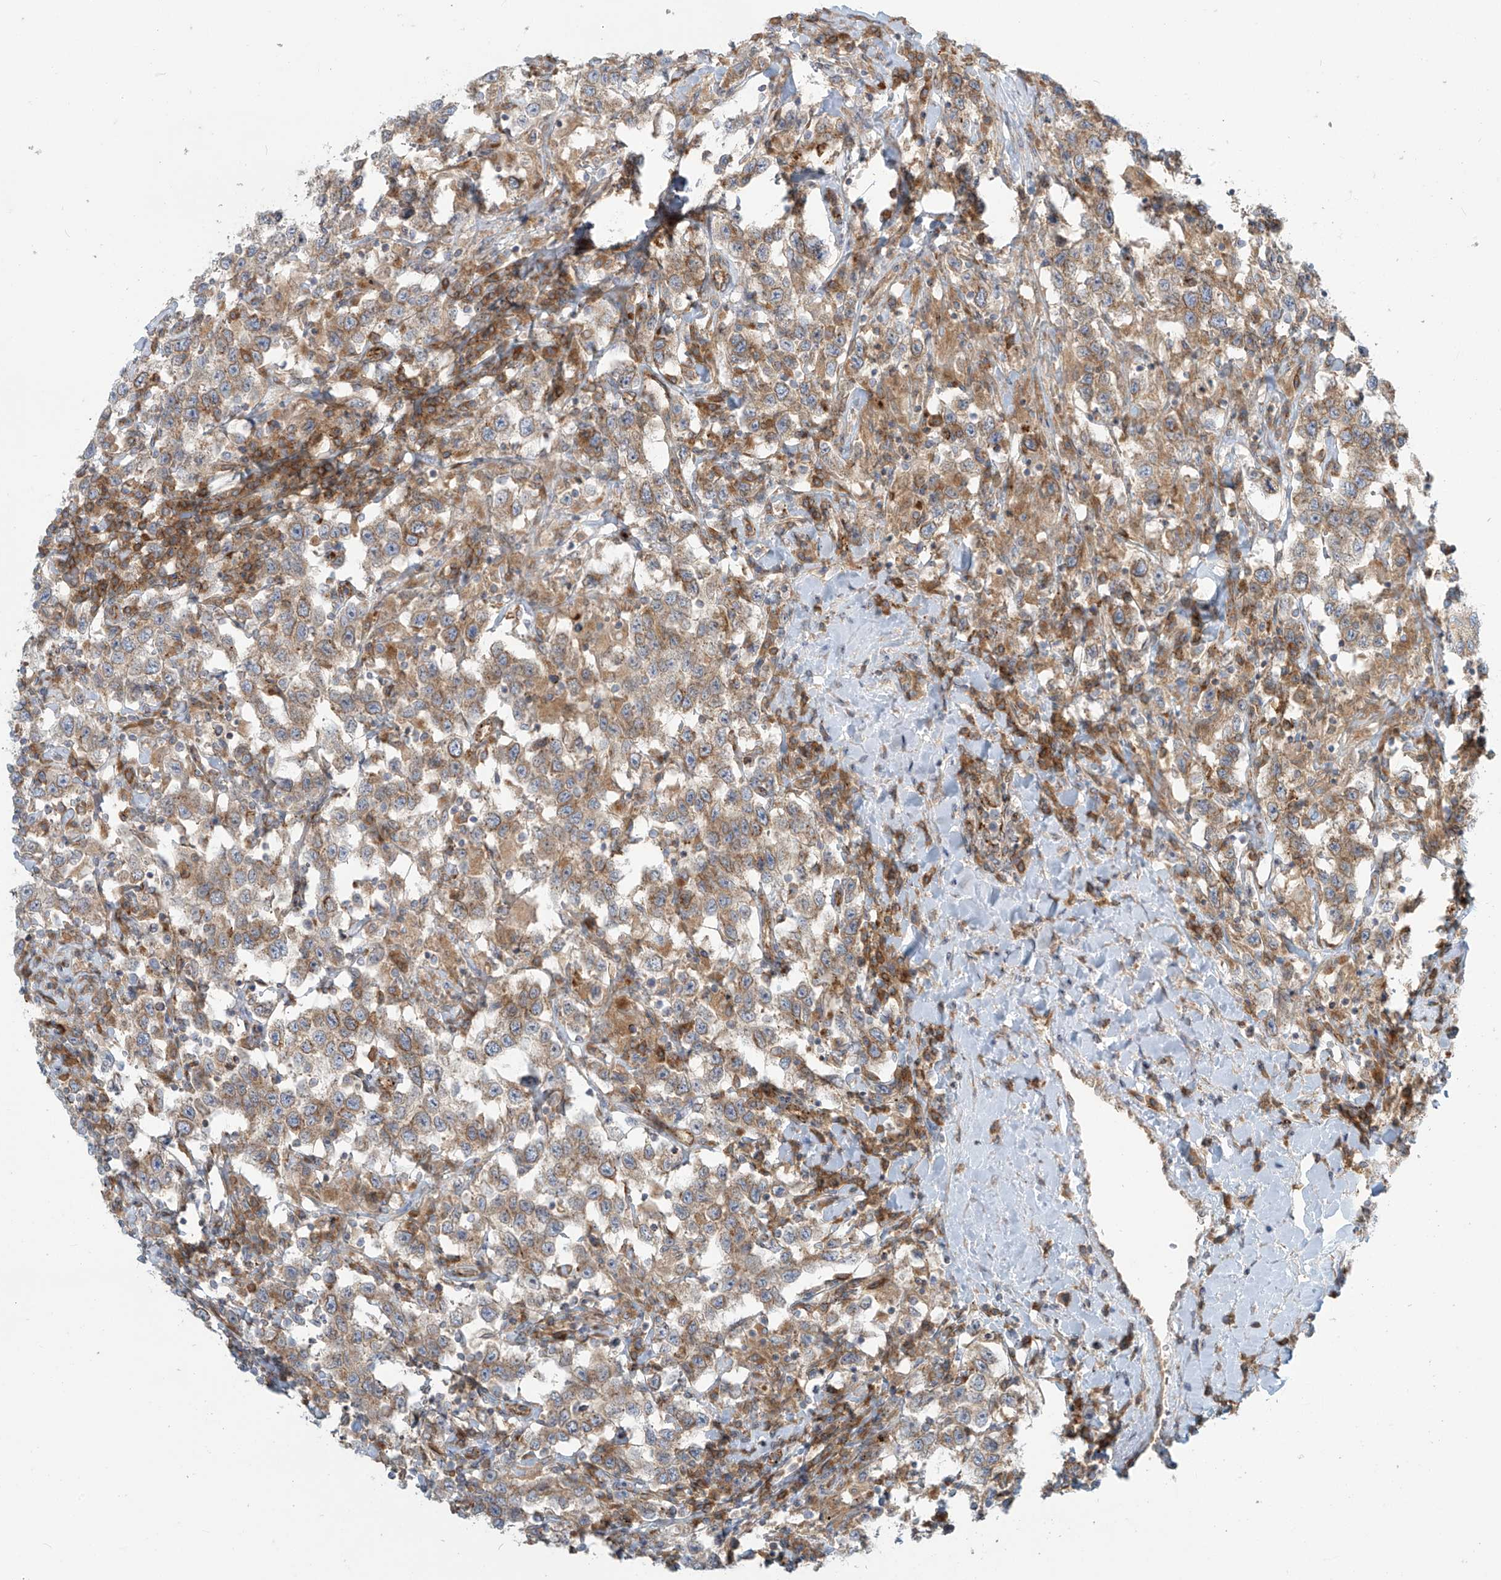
{"staining": {"intensity": "moderate", "quantity": ">75%", "location": "cytoplasmic/membranous"}, "tissue": "testis cancer", "cell_type": "Tumor cells", "image_type": "cancer", "snomed": [{"axis": "morphology", "description": "Seminoma, NOS"}, {"axis": "topography", "description": "Testis"}], "caption": "Immunohistochemical staining of human seminoma (testis) exhibits moderate cytoplasmic/membranous protein positivity in approximately >75% of tumor cells.", "gene": "LZTS3", "patient": {"sex": "male", "age": 41}}